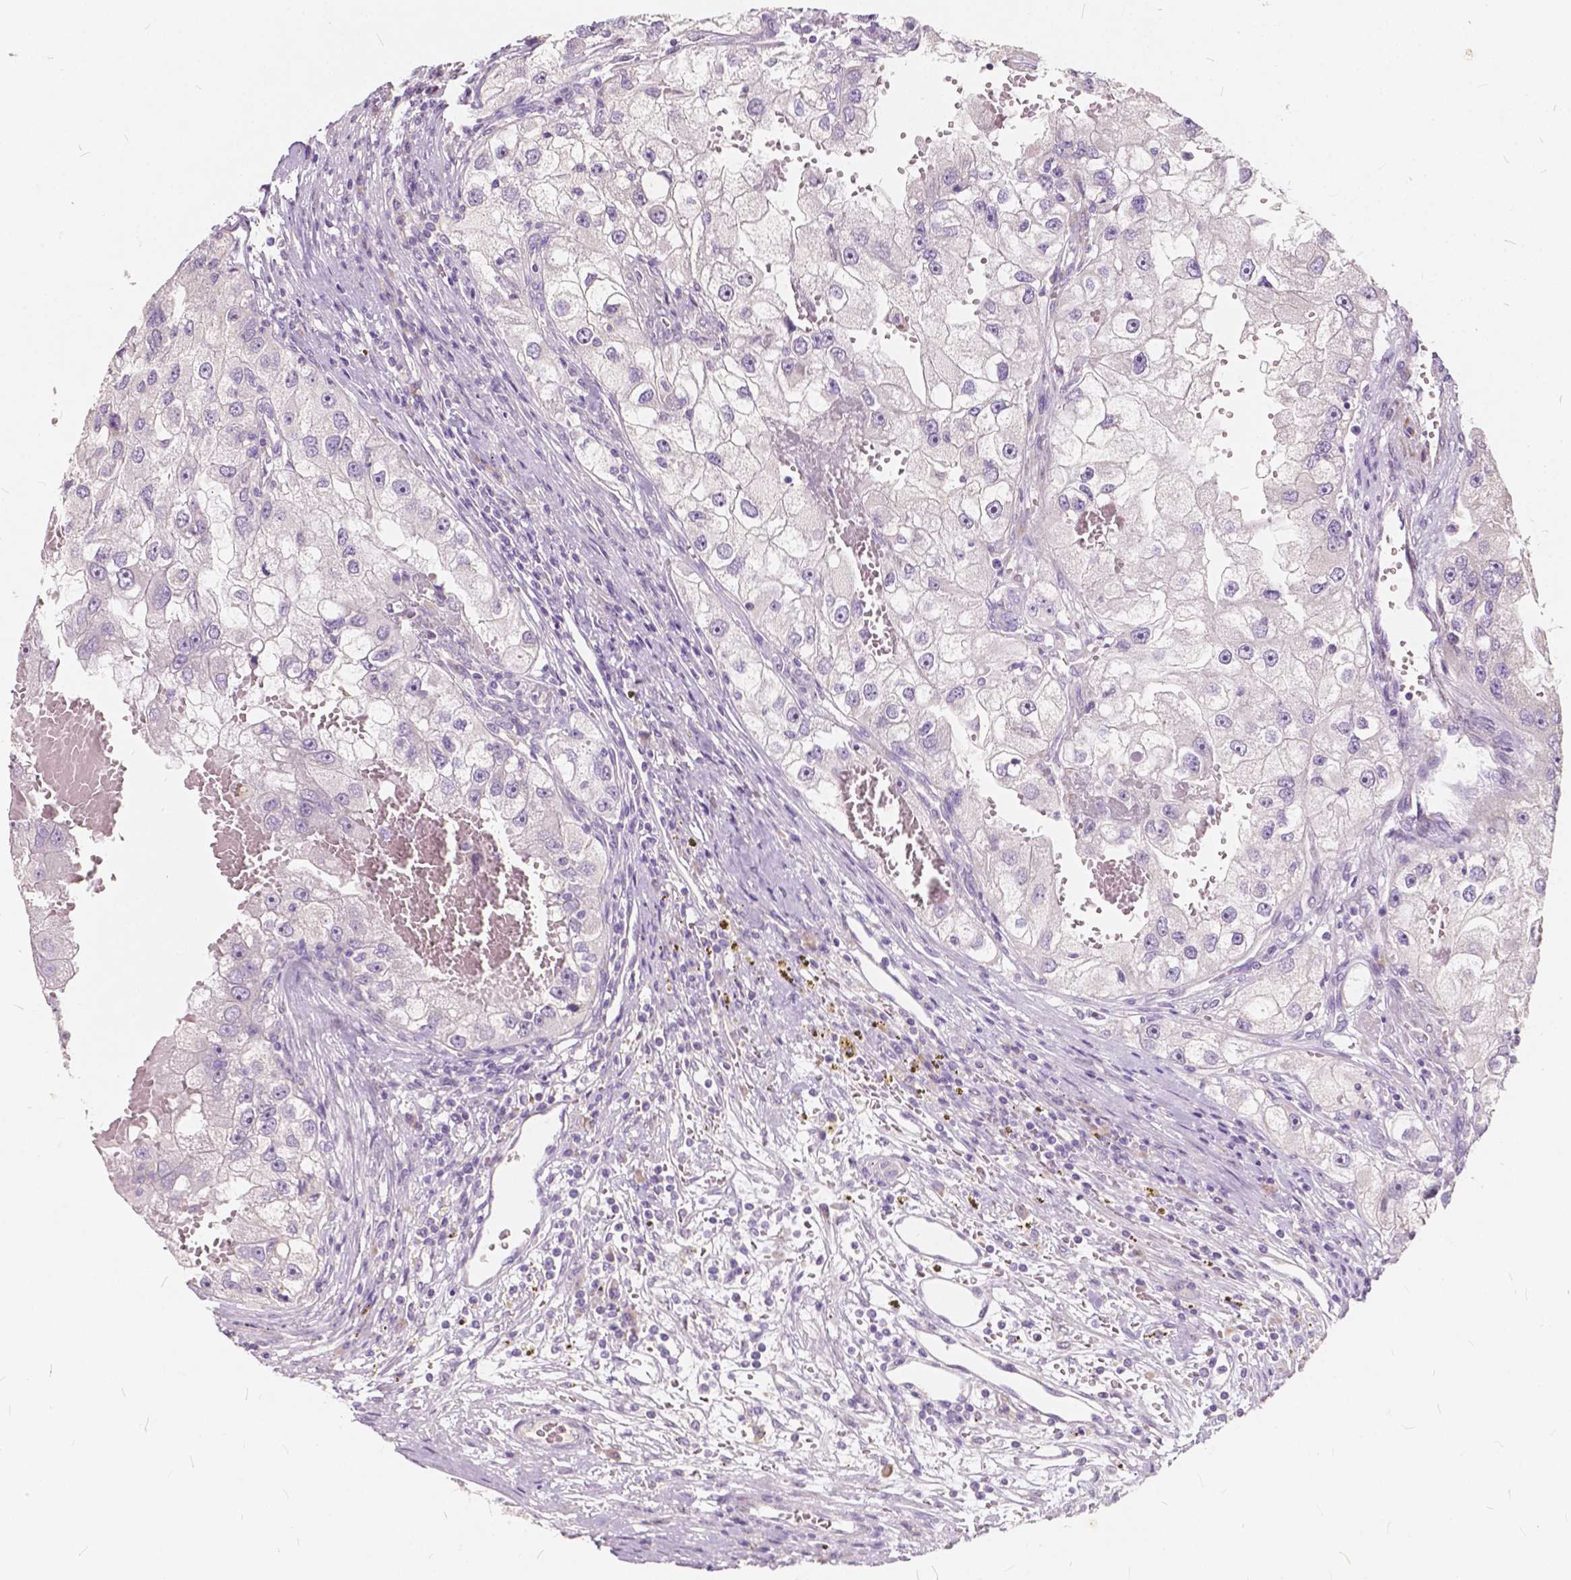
{"staining": {"intensity": "negative", "quantity": "none", "location": "none"}, "tissue": "renal cancer", "cell_type": "Tumor cells", "image_type": "cancer", "snomed": [{"axis": "morphology", "description": "Adenocarcinoma, NOS"}, {"axis": "topography", "description": "Kidney"}], "caption": "Immunohistochemical staining of human renal cancer (adenocarcinoma) displays no significant positivity in tumor cells.", "gene": "SLC7A8", "patient": {"sex": "male", "age": 63}}